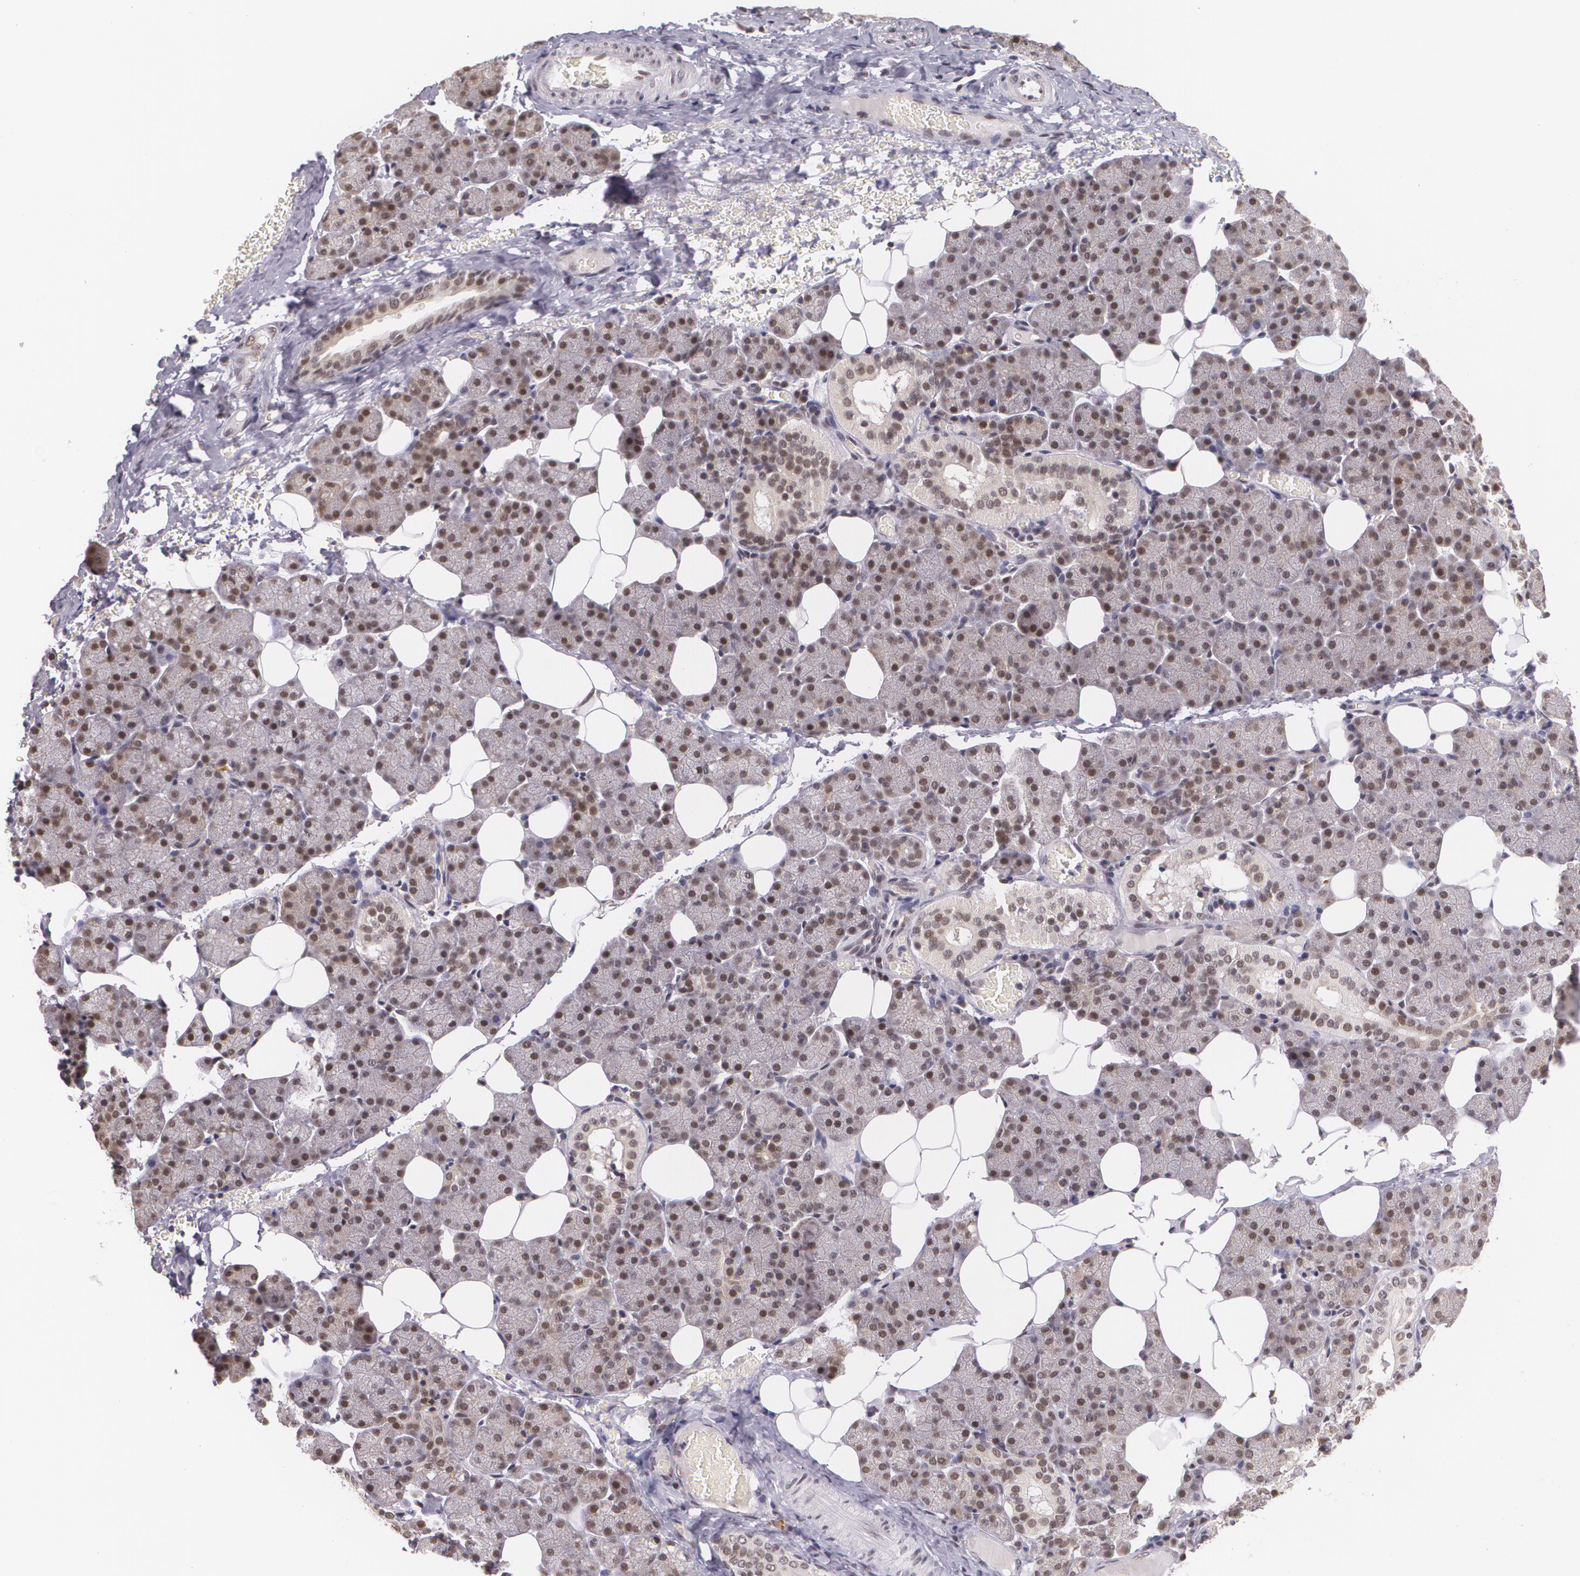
{"staining": {"intensity": "moderate", "quantity": "25%-75%", "location": "nuclear"}, "tissue": "salivary gland", "cell_type": "Glandular cells", "image_type": "normal", "snomed": [{"axis": "morphology", "description": "Normal tissue, NOS"}, {"axis": "topography", "description": "Lymph node"}, {"axis": "topography", "description": "Salivary gland"}], "caption": "There is medium levels of moderate nuclear staining in glandular cells of benign salivary gland, as demonstrated by immunohistochemical staining (brown color).", "gene": "ALX1", "patient": {"sex": "male", "age": 8}}